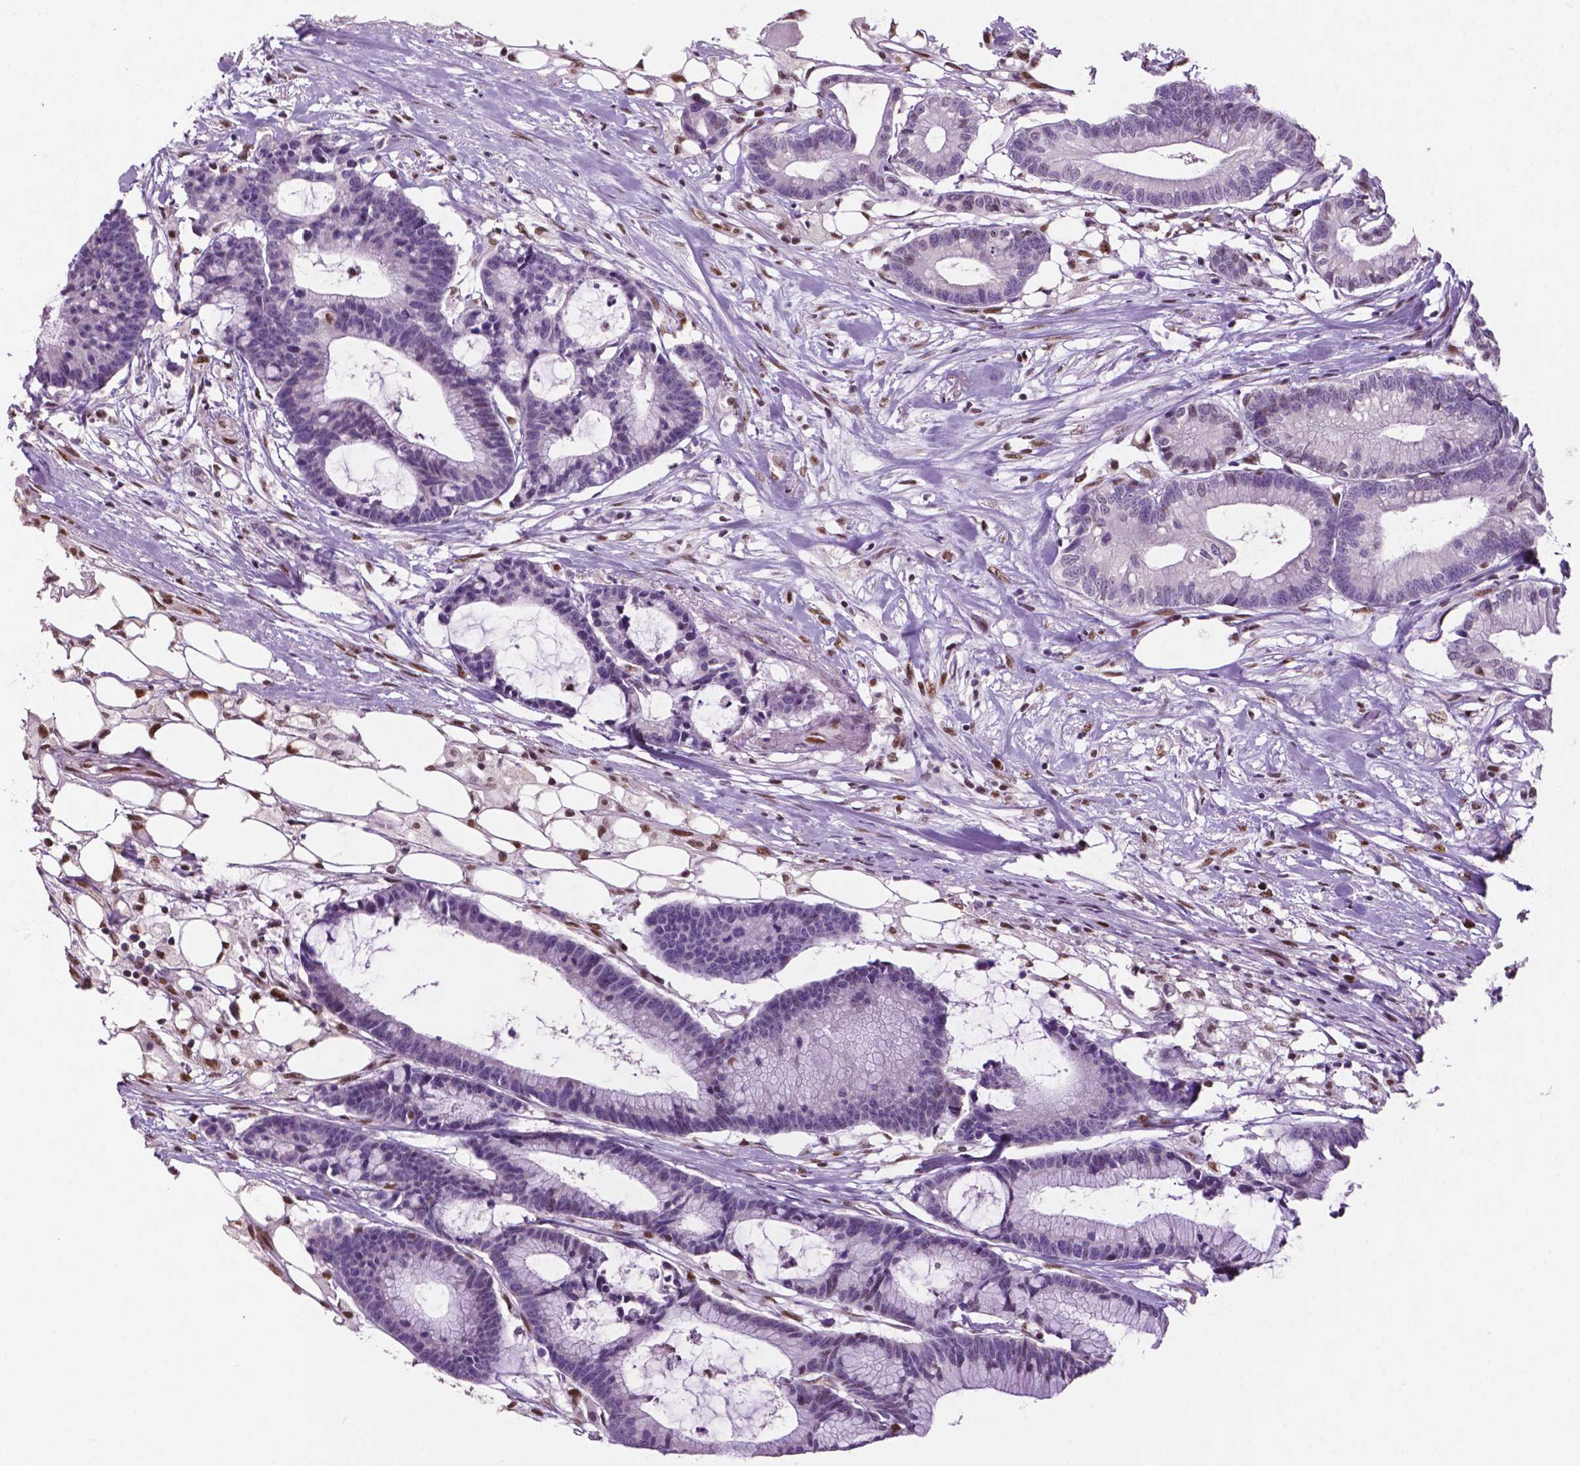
{"staining": {"intensity": "negative", "quantity": "none", "location": "none"}, "tissue": "colorectal cancer", "cell_type": "Tumor cells", "image_type": "cancer", "snomed": [{"axis": "morphology", "description": "Adenocarcinoma, NOS"}, {"axis": "topography", "description": "Colon"}], "caption": "This is a photomicrograph of immunohistochemistry staining of colorectal adenocarcinoma, which shows no staining in tumor cells.", "gene": "MLH1", "patient": {"sex": "female", "age": 78}}